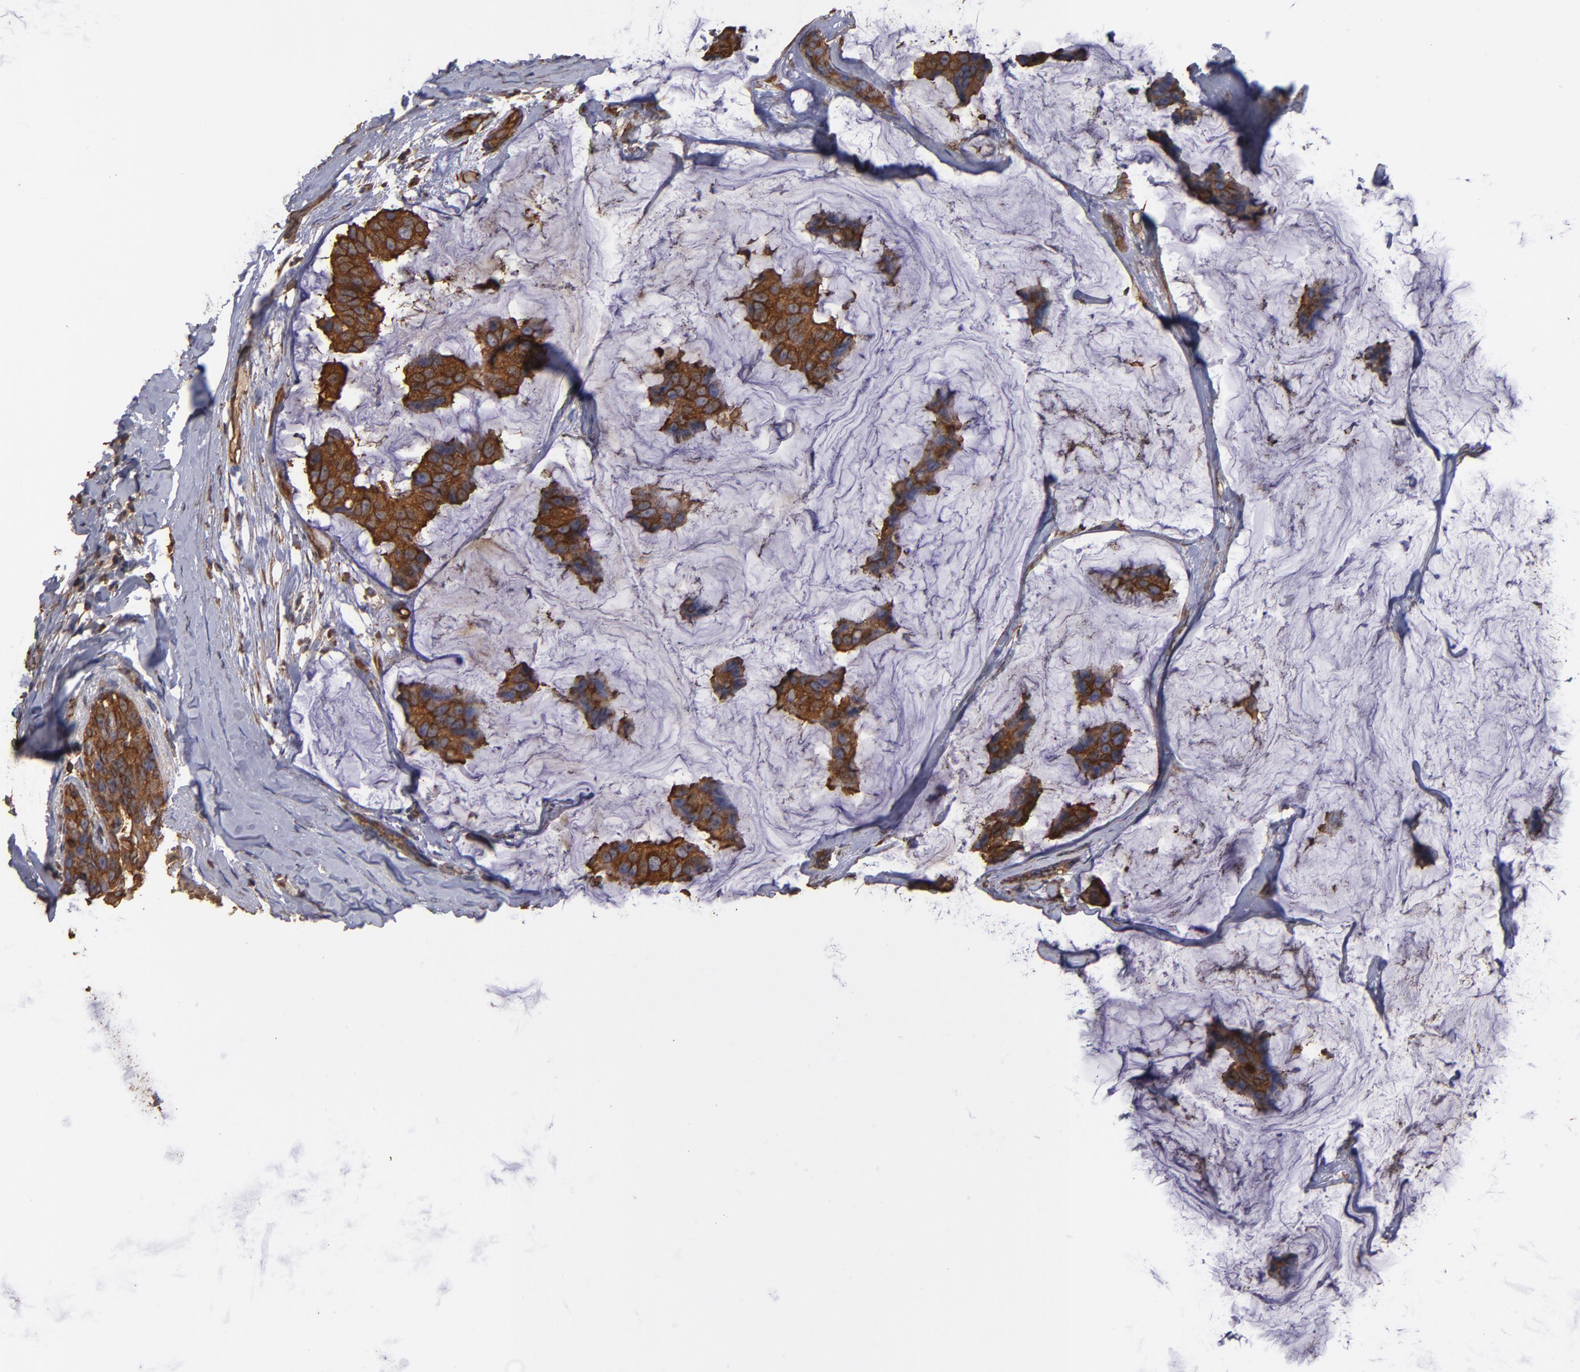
{"staining": {"intensity": "moderate", "quantity": ">75%", "location": "cytoplasmic/membranous"}, "tissue": "breast cancer", "cell_type": "Tumor cells", "image_type": "cancer", "snomed": [{"axis": "morphology", "description": "Normal tissue, NOS"}, {"axis": "morphology", "description": "Duct carcinoma"}, {"axis": "topography", "description": "Breast"}], "caption": "Breast intraductal carcinoma stained for a protein shows moderate cytoplasmic/membranous positivity in tumor cells. (DAB IHC with brightfield microscopy, high magnification).", "gene": "ACTN4", "patient": {"sex": "female", "age": 50}}